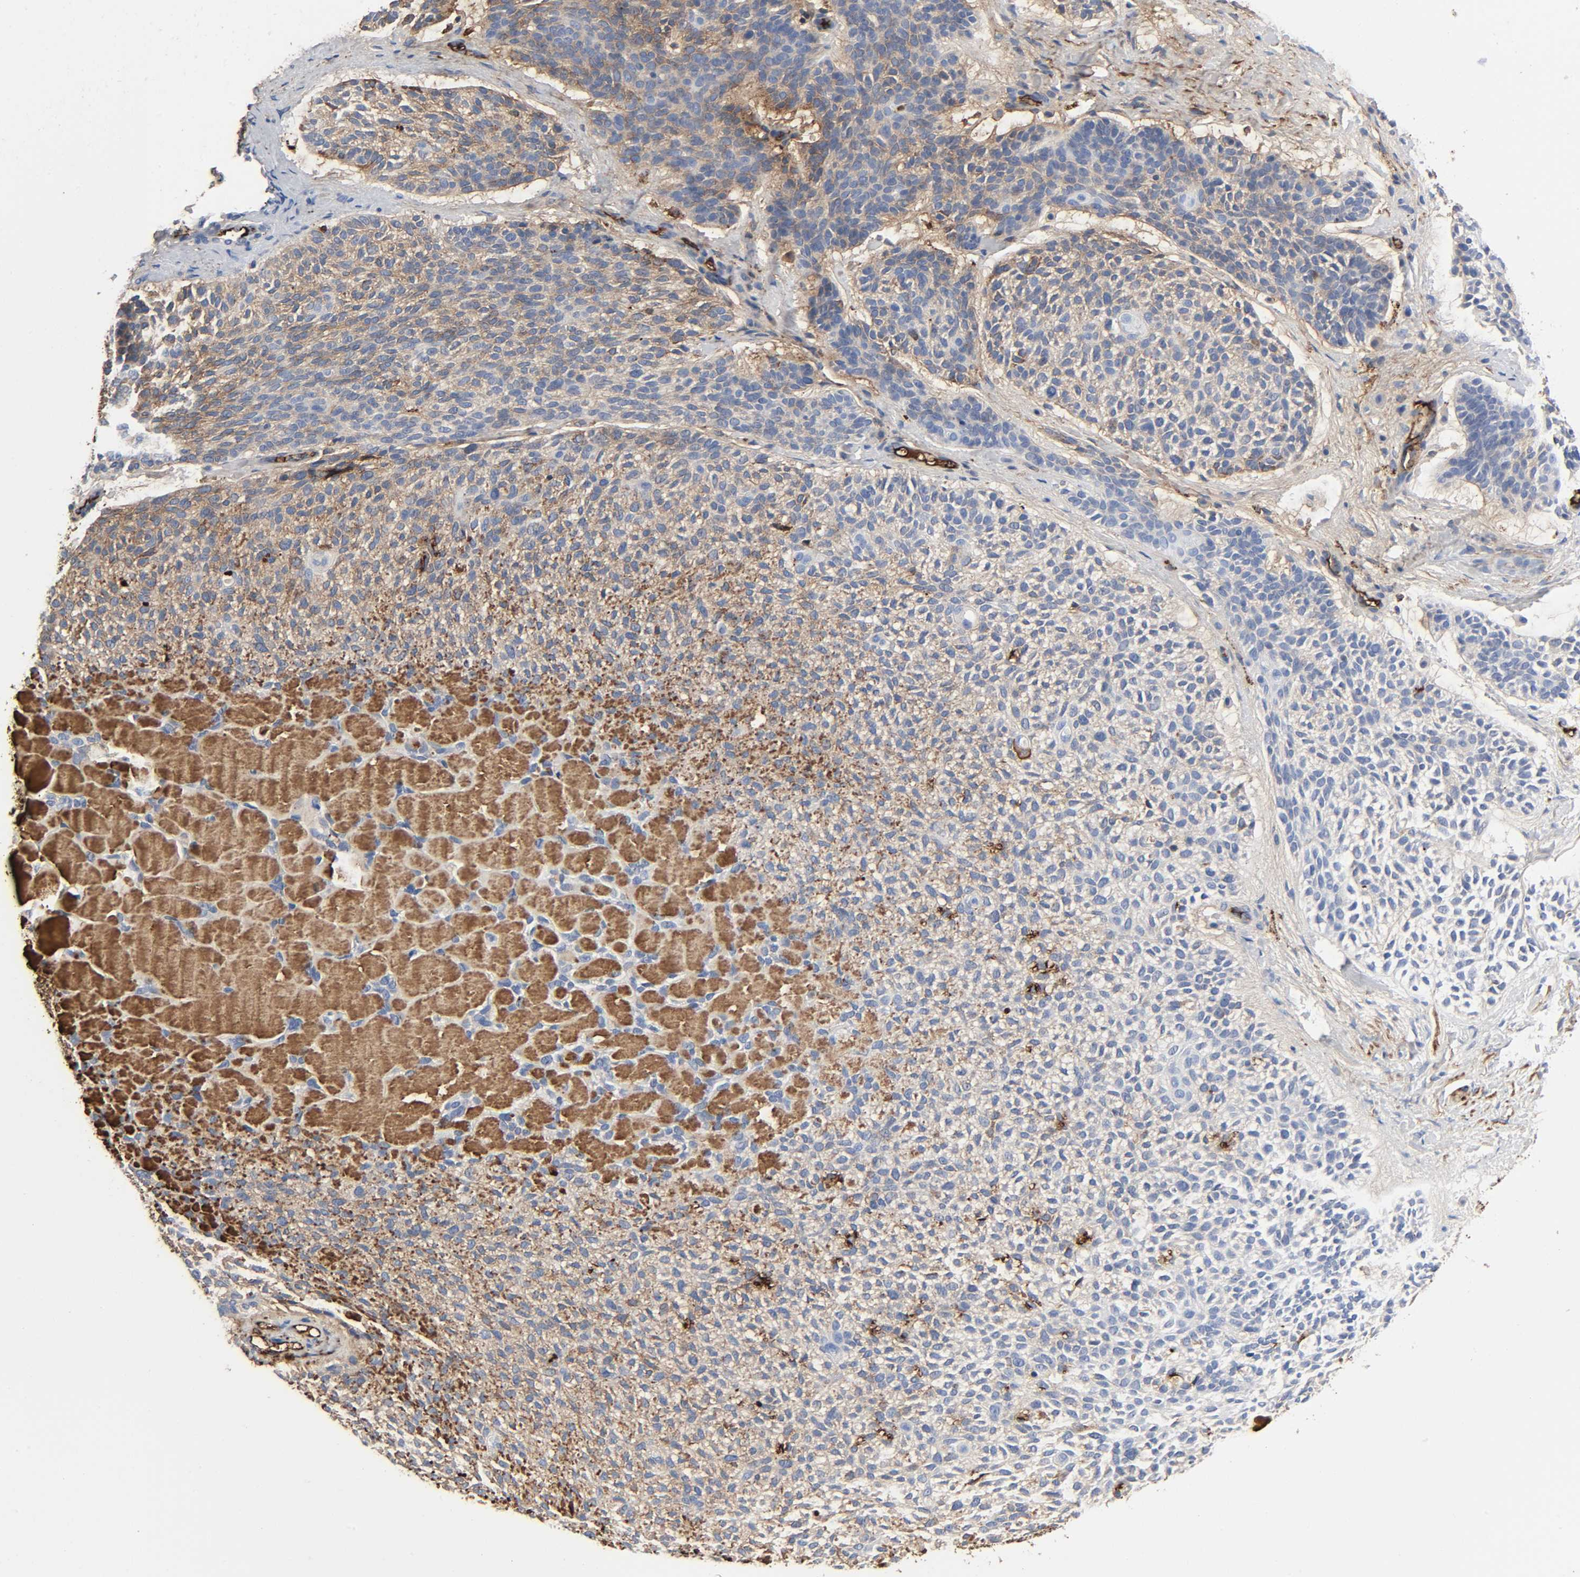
{"staining": {"intensity": "moderate", "quantity": "25%-75%", "location": "cytoplasmic/membranous"}, "tissue": "skin cancer", "cell_type": "Tumor cells", "image_type": "cancer", "snomed": [{"axis": "morphology", "description": "Normal tissue, NOS"}, {"axis": "morphology", "description": "Basal cell carcinoma"}, {"axis": "topography", "description": "Skin"}], "caption": "Immunohistochemical staining of skin cancer (basal cell carcinoma) demonstrates moderate cytoplasmic/membranous protein staining in about 25%-75% of tumor cells. (DAB = brown stain, brightfield microscopy at high magnification).", "gene": "C3", "patient": {"sex": "female", "age": 70}}